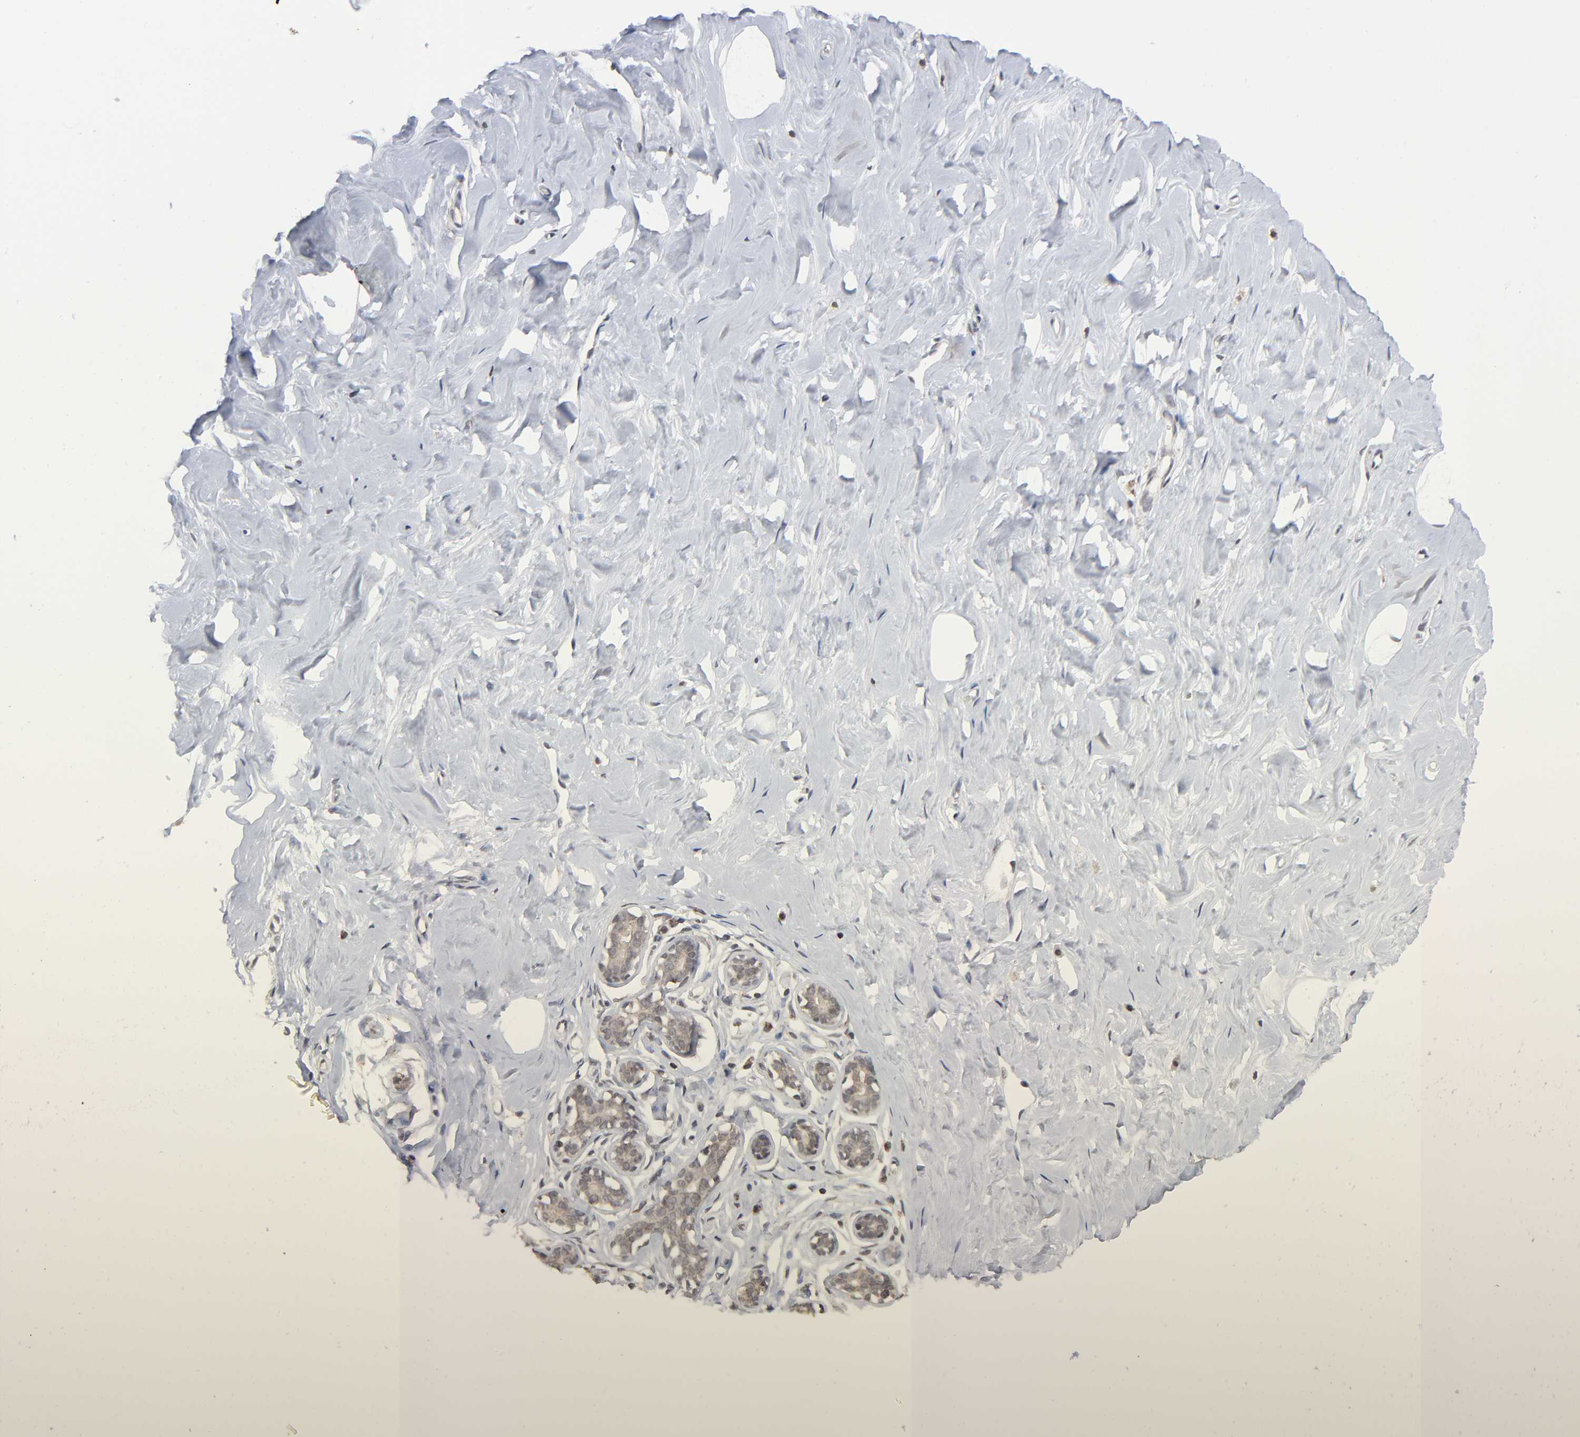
{"staining": {"intensity": "negative", "quantity": "none", "location": "none"}, "tissue": "breast", "cell_type": "Adipocytes", "image_type": "normal", "snomed": [{"axis": "morphology", "description": "Normal tissue, NOS"}, {"axis": "topography", "description": "Breast"}], "caption": "The immunohistochemistry micrograph has no significant expression in adipocytes of breast. (Brightfield microscopy of DAB (3,3'-diaminobenzidine) immunohistochemistry (IHC) at high magnification).", "gene": "AUH", "patient": {"sex": "female", "age": 23}}